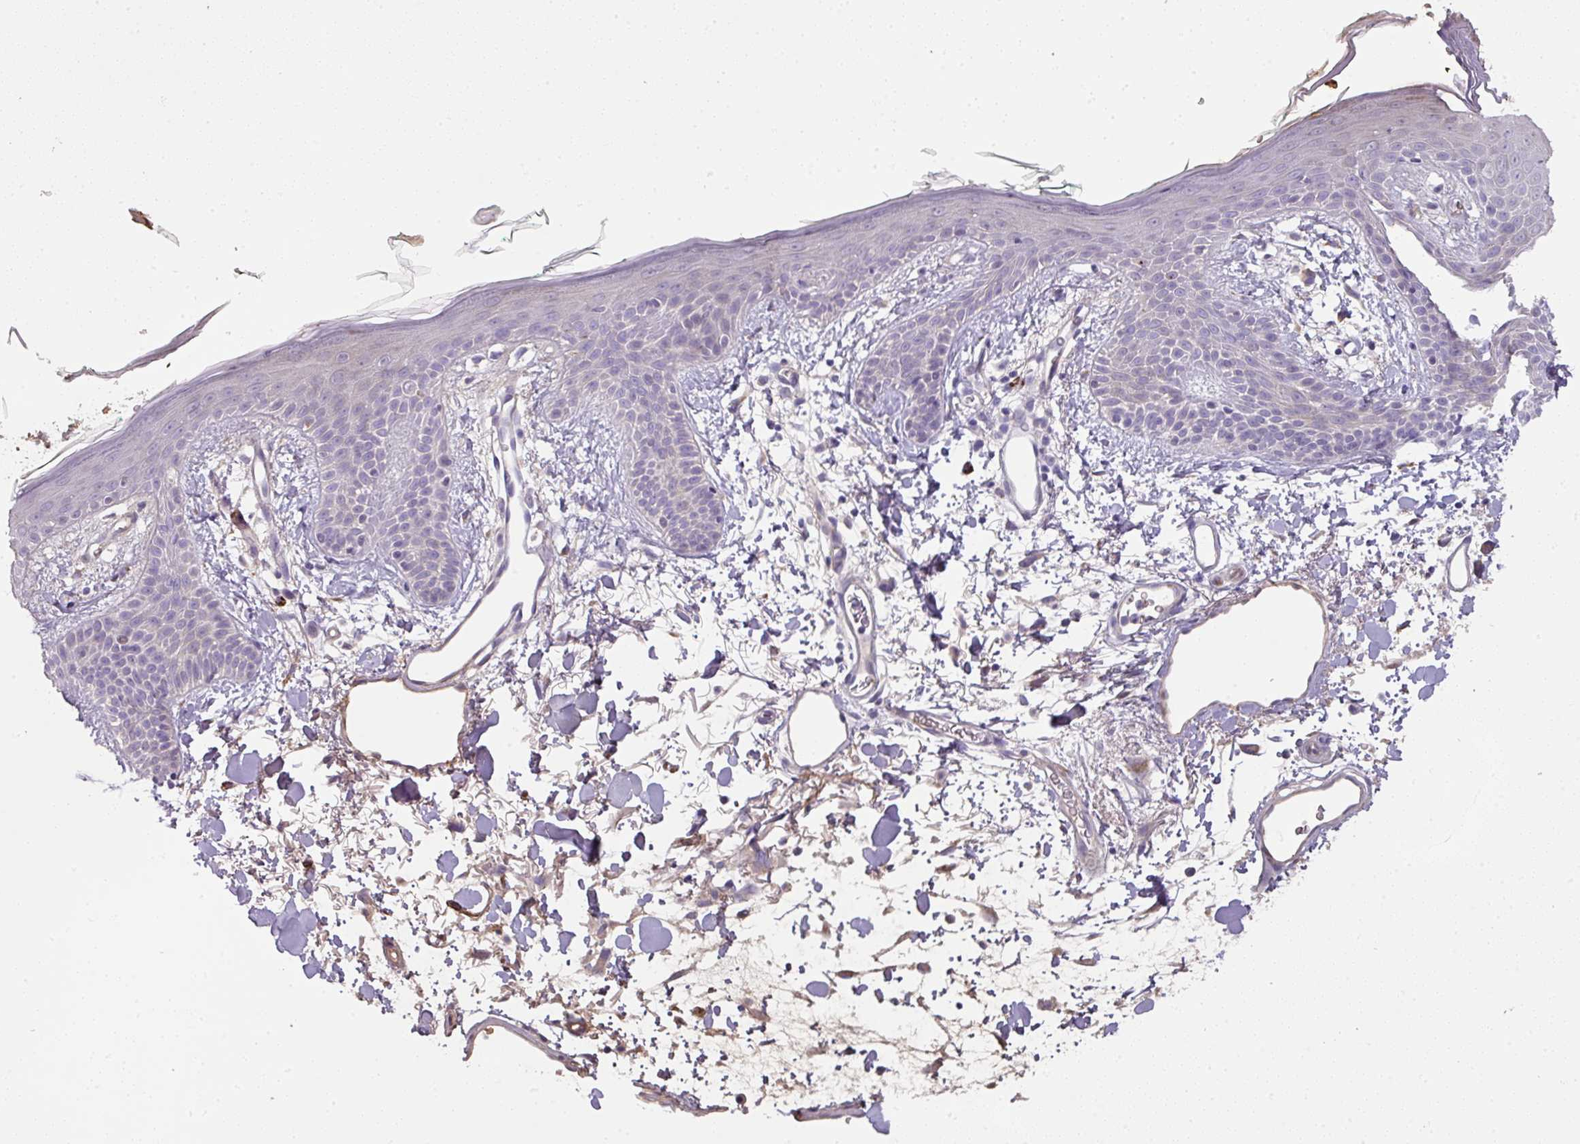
{"staining": {"intensity": "moderate", "quantity": "<25%", "location": "cytoplasmic/membranous"}, "tissue": "skin", "cell_type": "Fibroblasts", "image_type": "normal", "snomed": [{"axis": "morphology", "description": "Normal tissue, NOS"}, {"axis": "topography", "description": "Skin"}], "caption": "Skin was stained to show a protein in brown. There is low levels of moderate cytoplasmic/membranous staining in approximately <25% of fibroblasts. The protein of interest is shown in brown color, while the nuclei are stained blue.", "gene": "CCZ1B", "patient": {"sex": "male", "age": 79}}